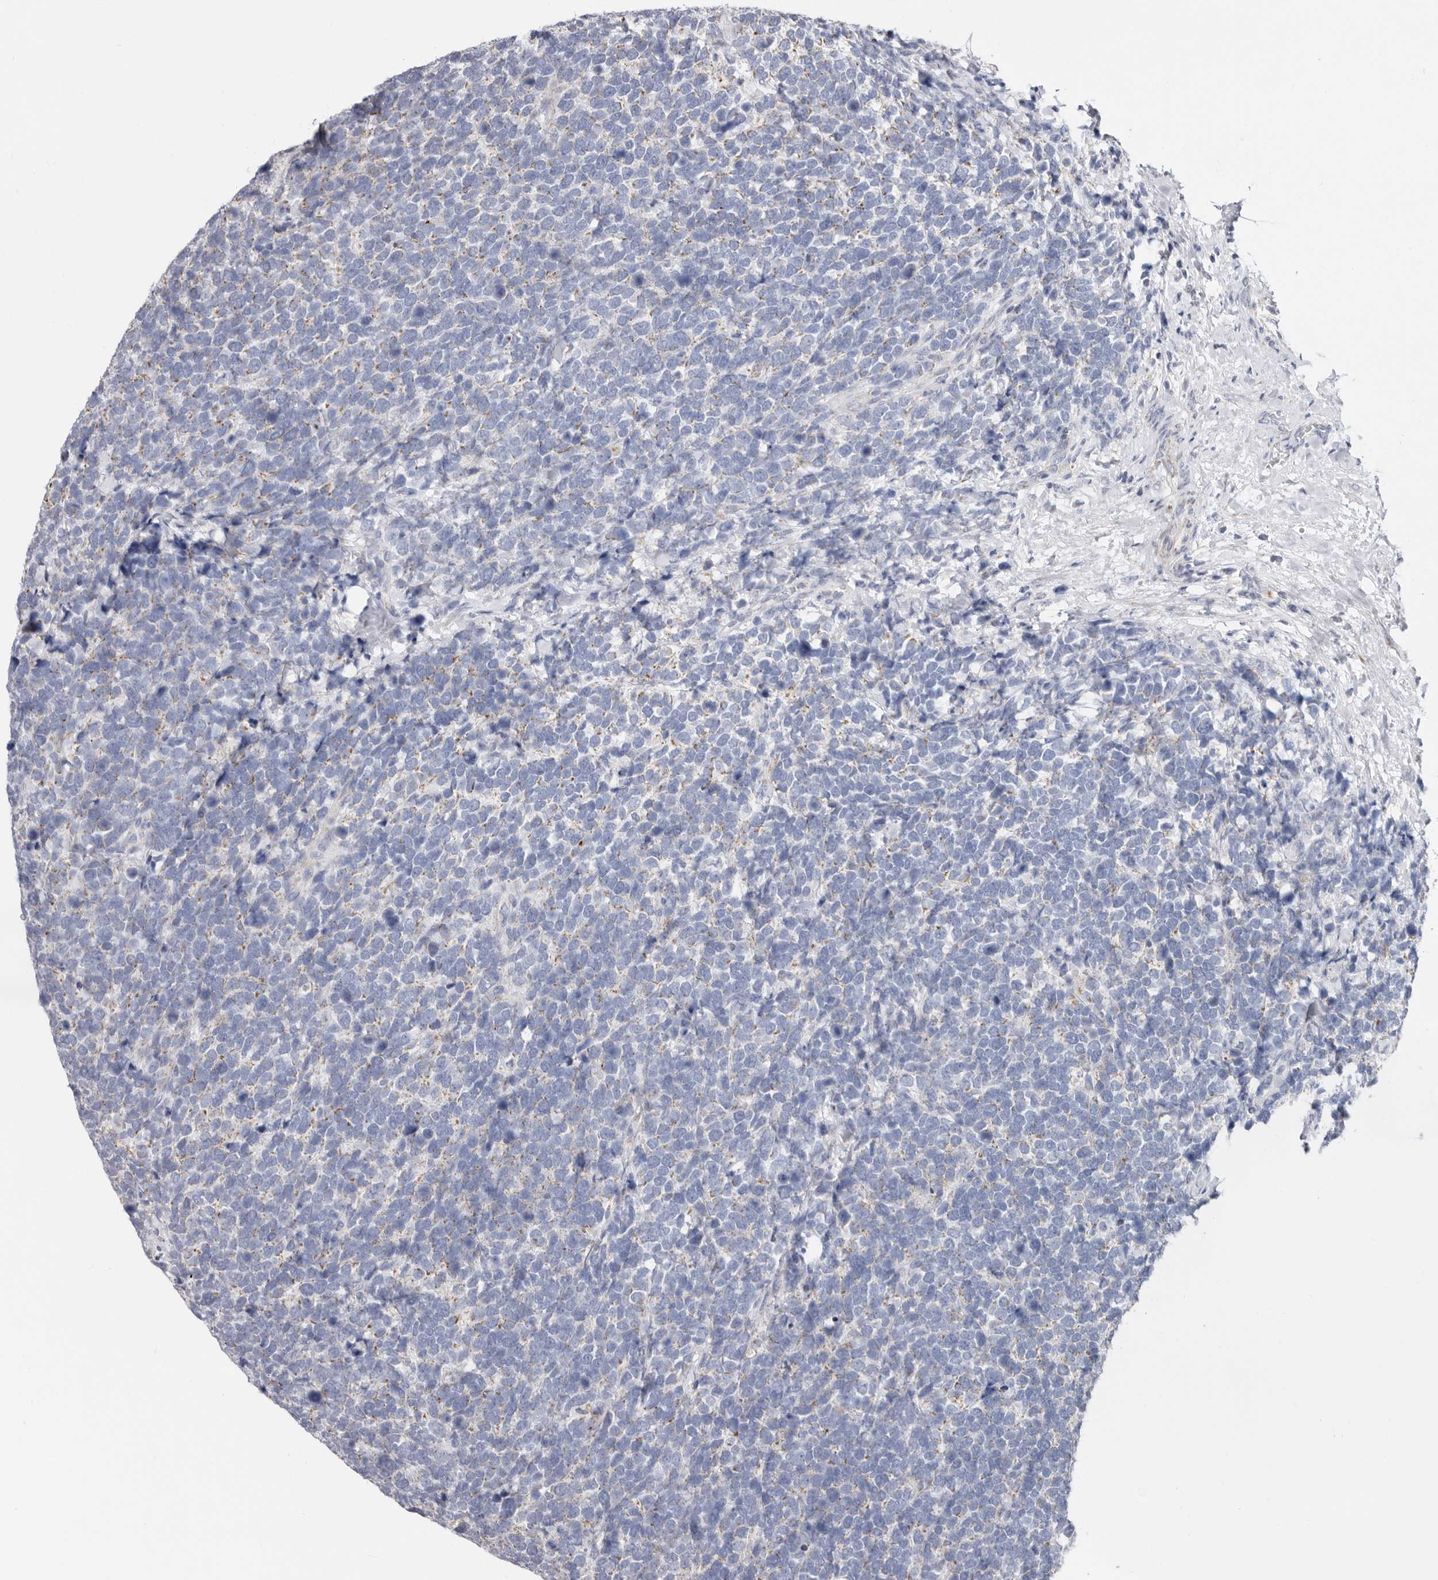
{"staining": {"intensity": "weak", "quantity": "25%-75%", "location": "cytoplasmic/membranous"}, "tissue": "urothelial cancer", "cell_type": "Tumor cells", "image_type": "cancer", "snomed": [{"axis": "morphology", "description": "Urothelial carcinoma, High grade"}, {"axis": "topography", "description": "Urinary bladder"}], "caption": "Protein expression analysis of urothelial cancer shows weak cytoplasmic/membranous positivity in approximately 25%-75% of tumor cells.", "gene": "RSPO2", "patient": {"sex": "female", "age": 82}}